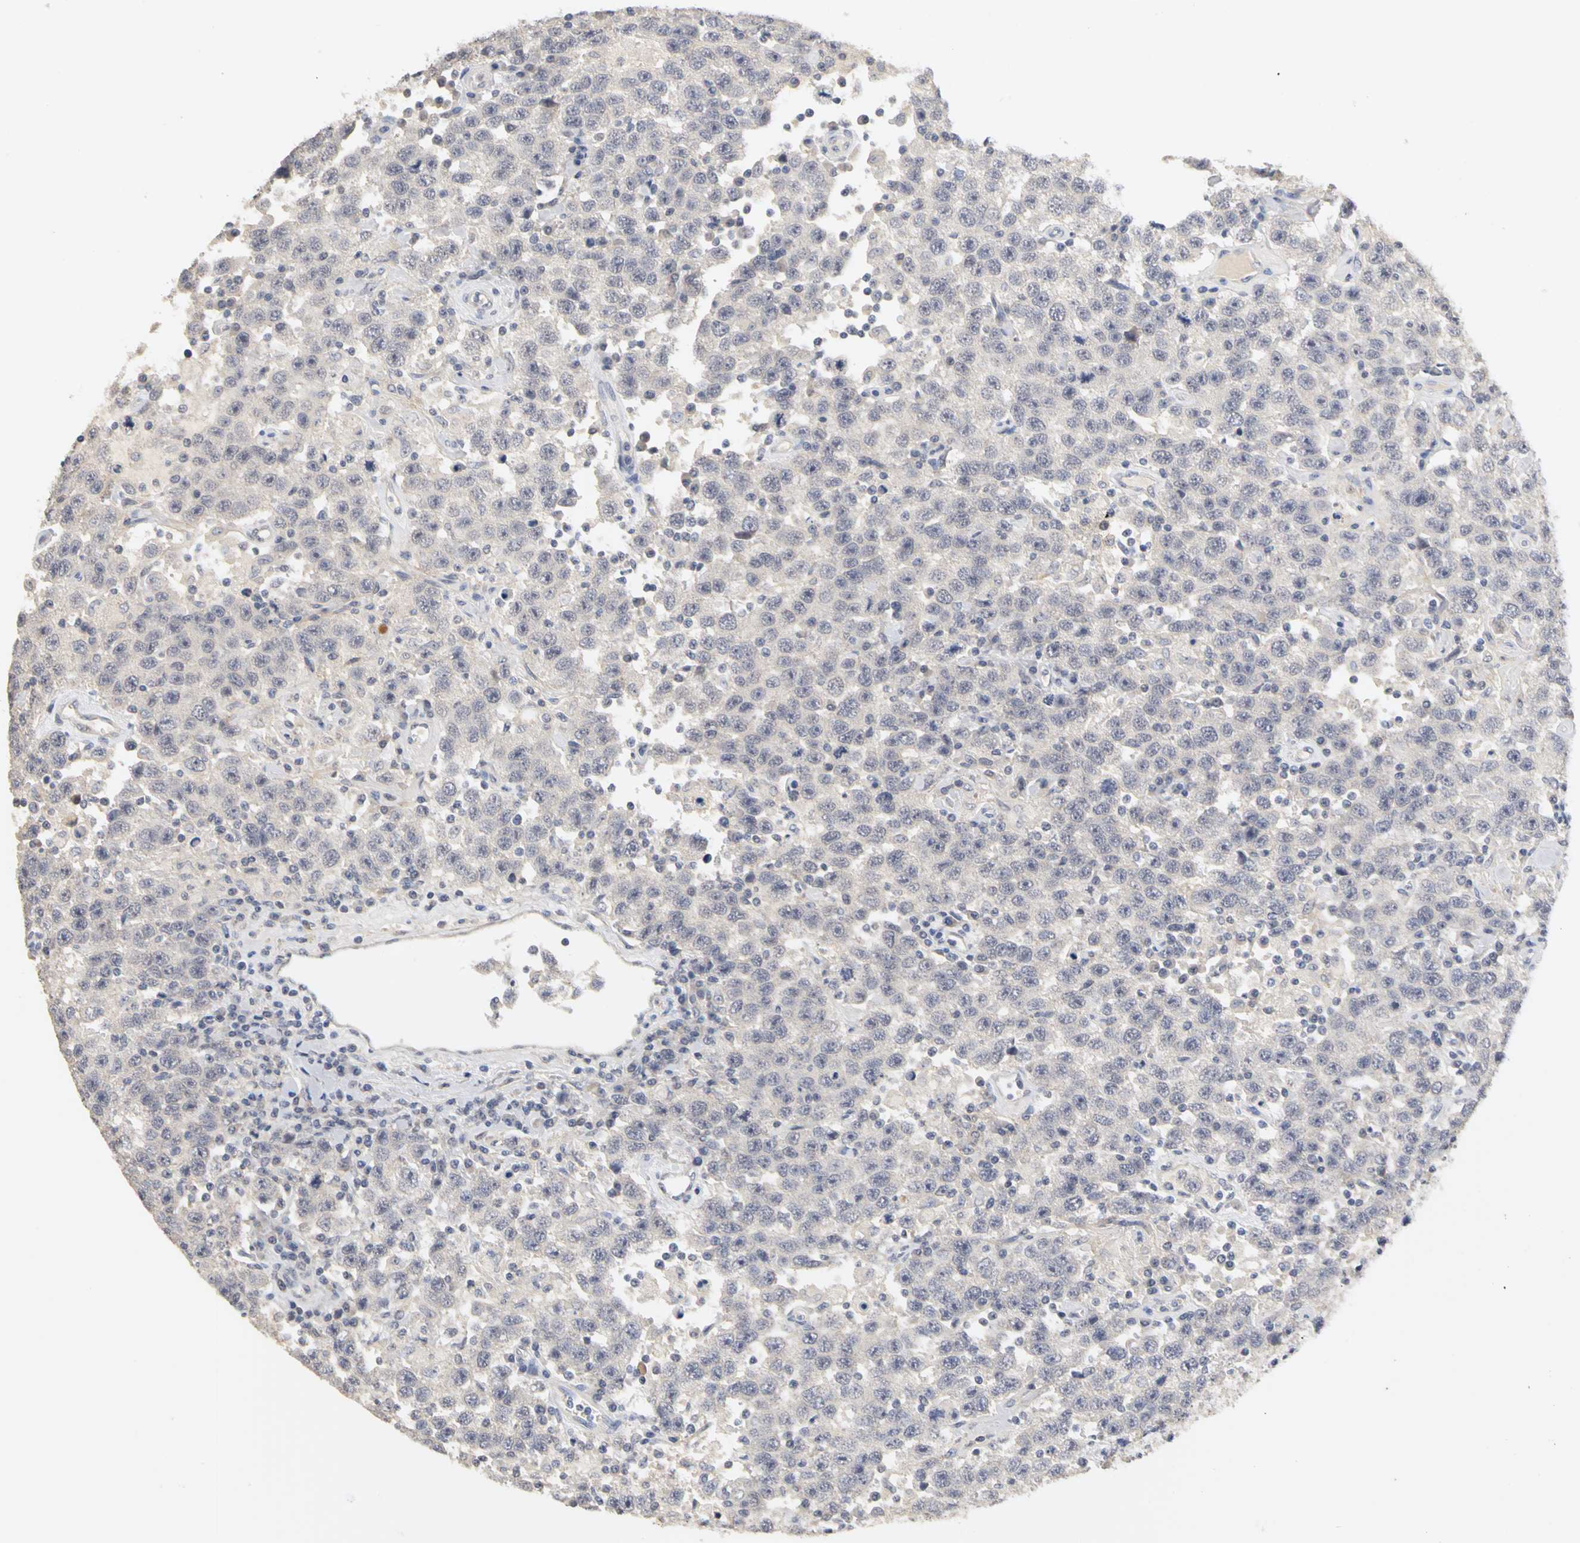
{"staining": {"intensity": "negative", "quantity": "none", "location": "none"}, "tissue": "testis cancer", "cell_type": "Tumor cells", "image_type": "cancer", "snomed": [{"axis": "morphology", "description": "Seminoma, NOS"}, {"axis": "topography", "description": "Testis"}], "caption": "The immunohistochemistry histopathology image has no significant staining in tumor cells of testis cancer (seminoma) tissue. (Immunohistochemistry, brightfield microscopy, high magnification).", "gene": "PGR", "patient": {"sex": "male", "age": 41}}